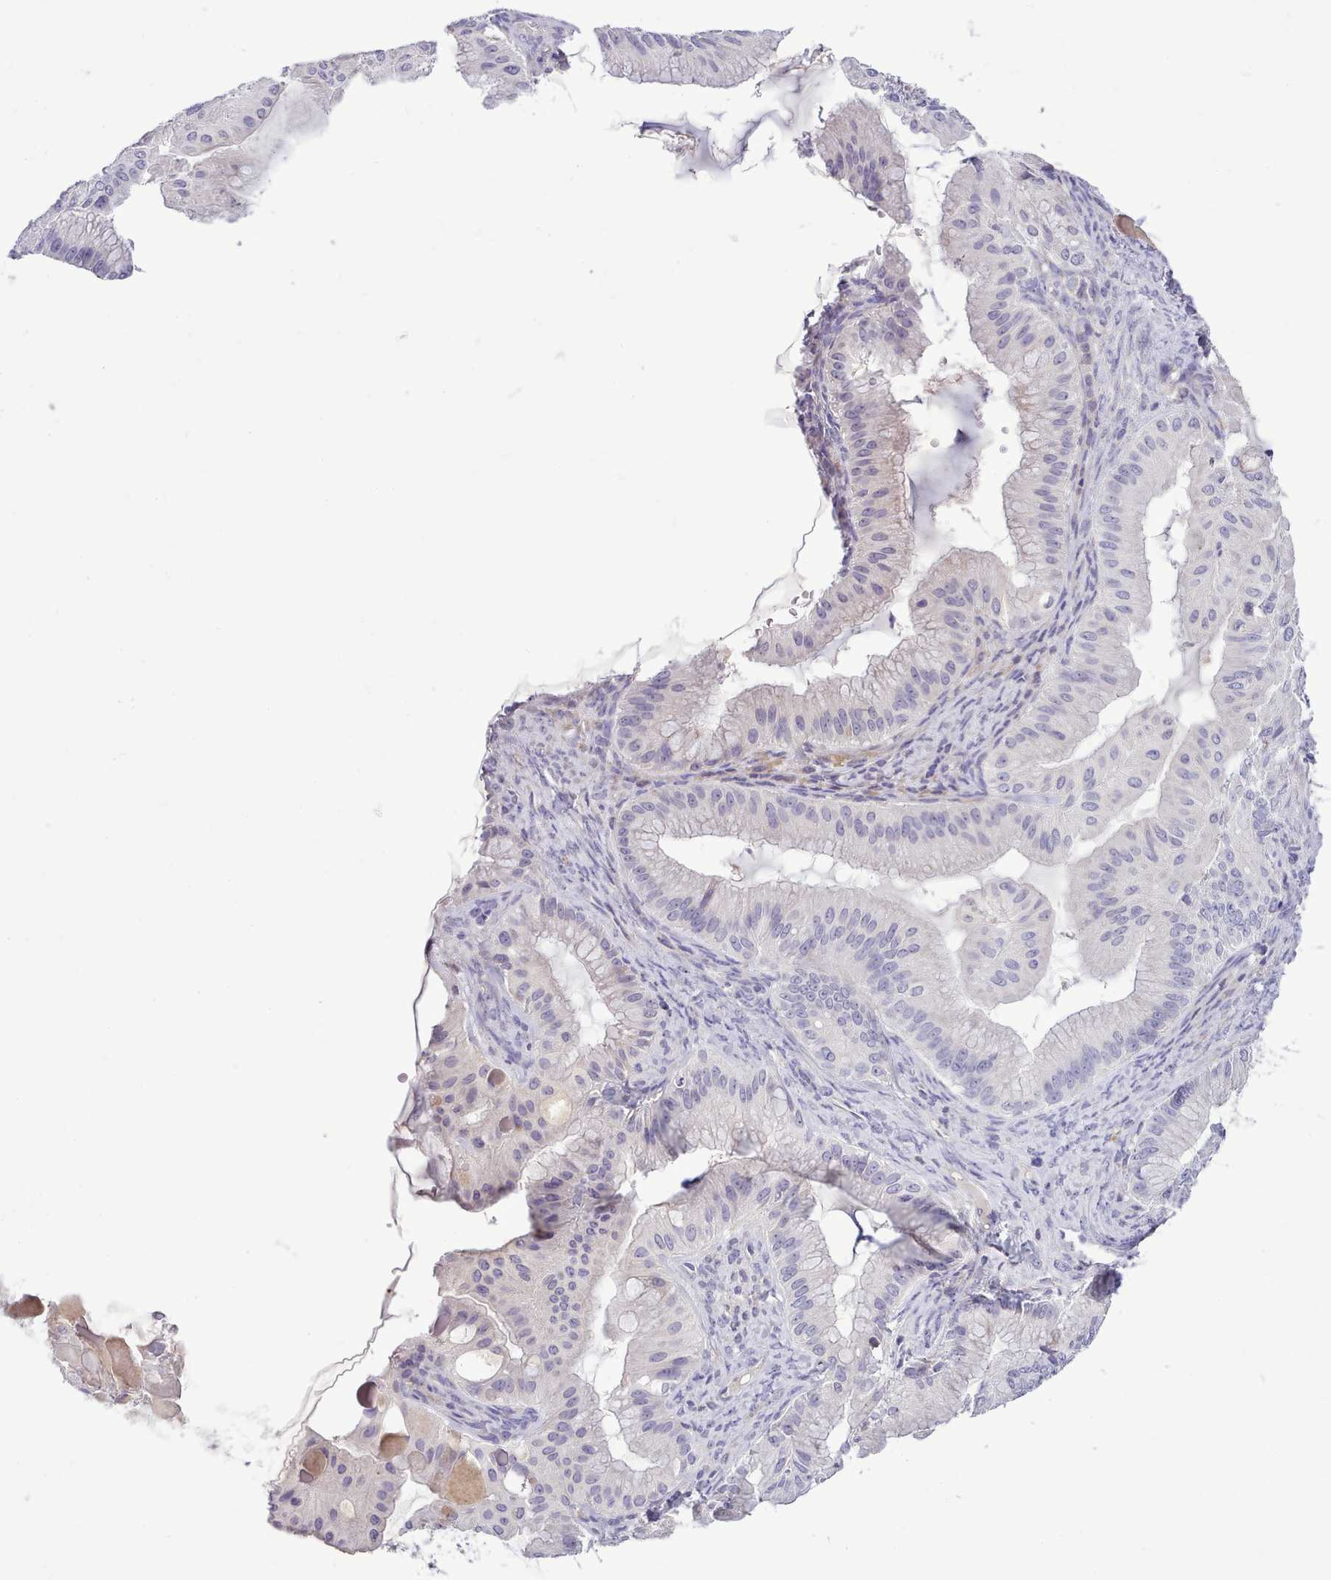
{"staining": {"intensity": "negative", "quantity": "none", "location": "none"}, "tissue": "ovarian cancer", "cell_type": "Tumor cells", "image_type": "cancer", "snomed": [{"axis": "morphology", "description": "Cystadenocarcinoma, mucinous, NOS"}, {"axis": "topography", "description": "Ovary"}], "caption": "IHC of human mucinous cystadenocarcinoma (ovarian) shows no expression in tumor cells. (DAB (3,3'-diaminobenzidine) immunohistochemistry (IHC) visualized using brightfield microscopy, high magnification).", "gene": "FAM83E", "patient": {"sex": "female", "age": 61}}